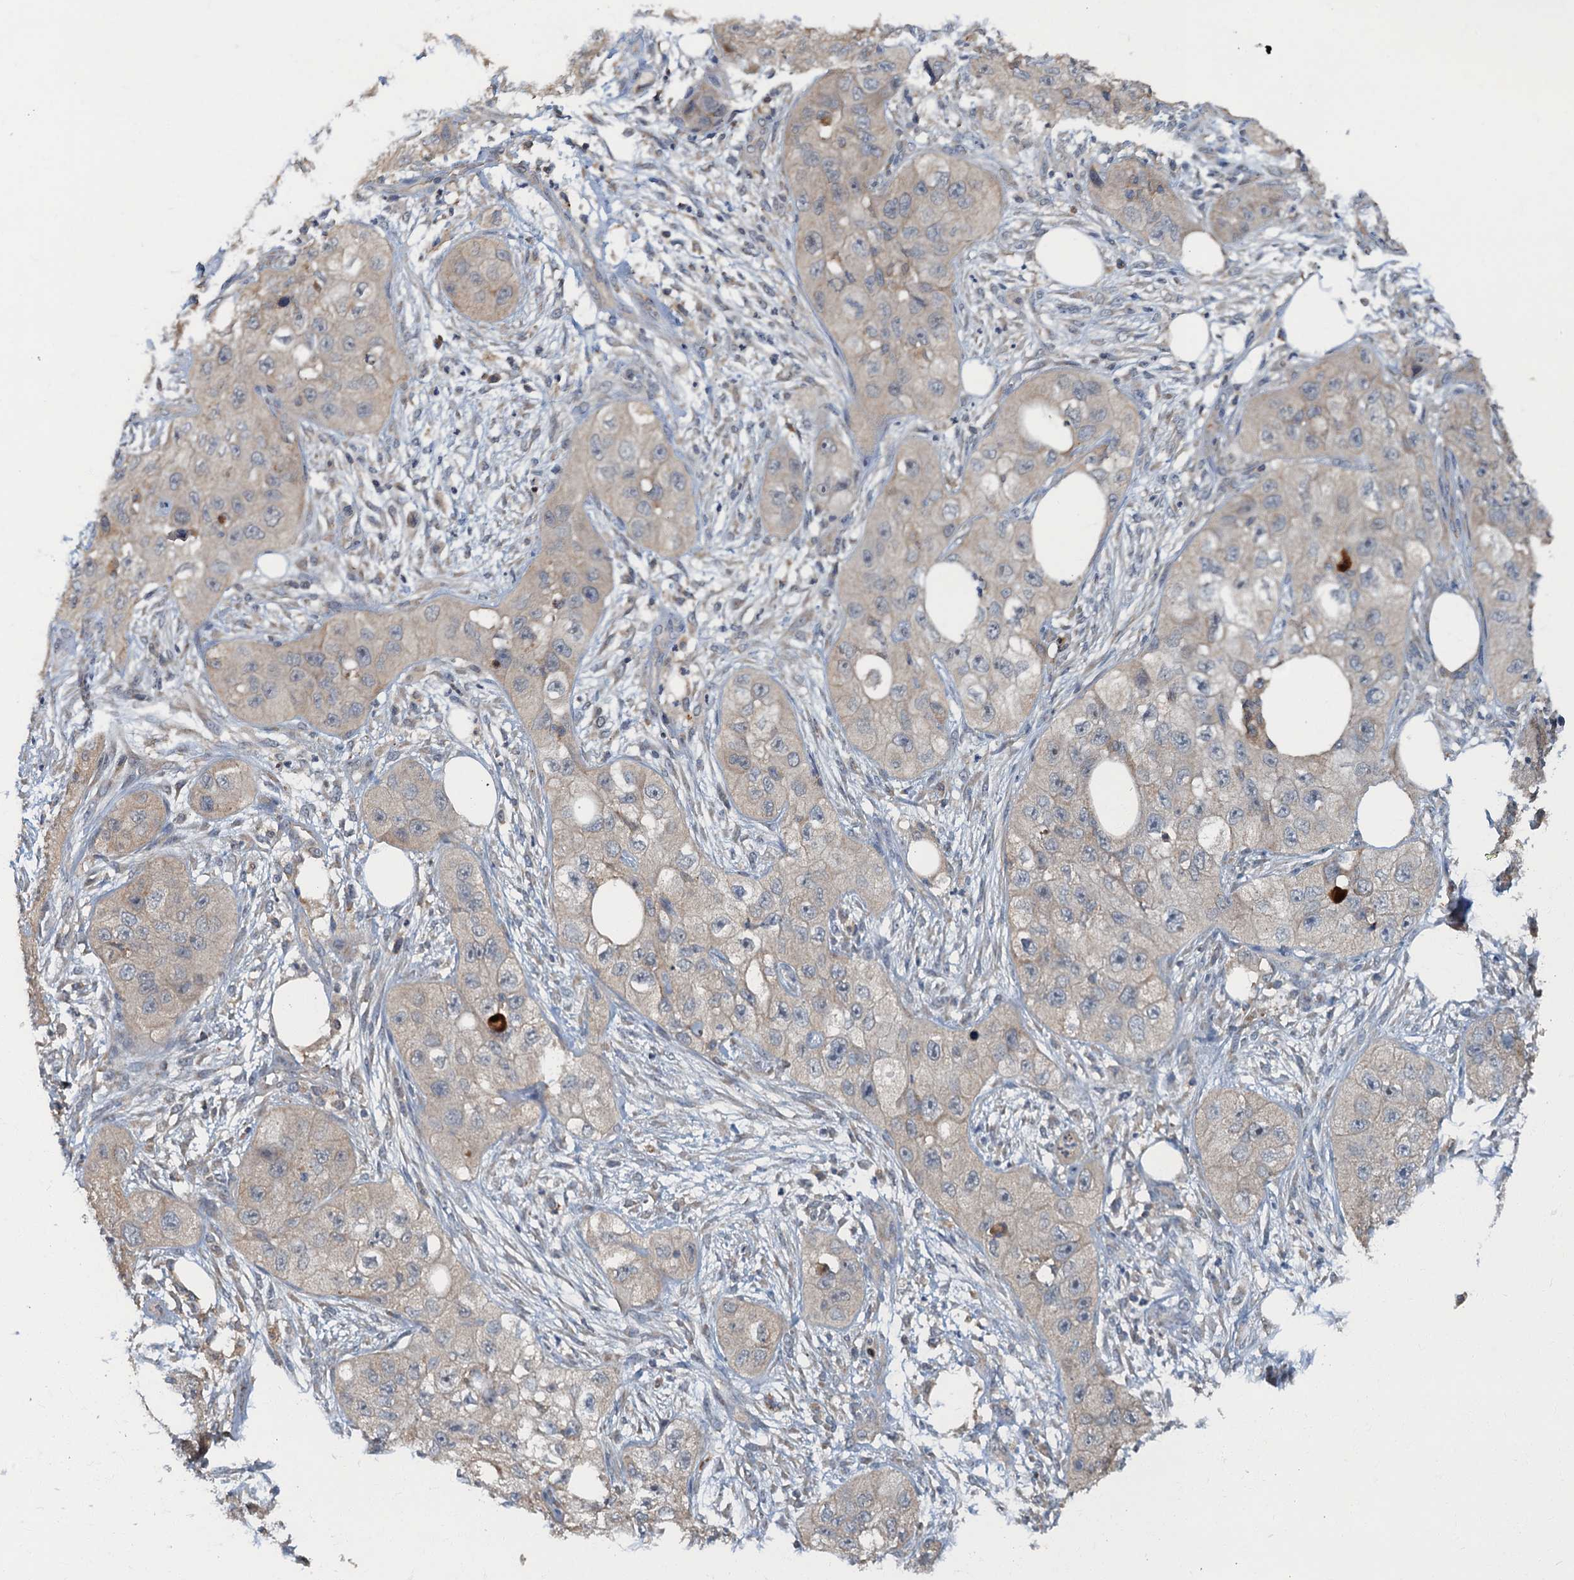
{"staining": {"intensity": "negative", "quantity": "none", "location": "none"}, "tissue": "skin cancer", "cell_type": "Tumor cells", "image_type": "cancer", "snomed": [{"axis": "morphology", "description": "Squamous cell carcinoma, NOS"}, {"axis": "topography", "description": "Skin"}, {"axis": "topography", "description": "Subcutis"}], "caption": "An immunohistochemistry image of skin cancer (squamous cell carcinoma) is shown. There is no staining in tumor cells of skin cancer (squamous cell carcinoma).", "gene": "WDCP", "patient": {"sex": "male", "age": 73}}